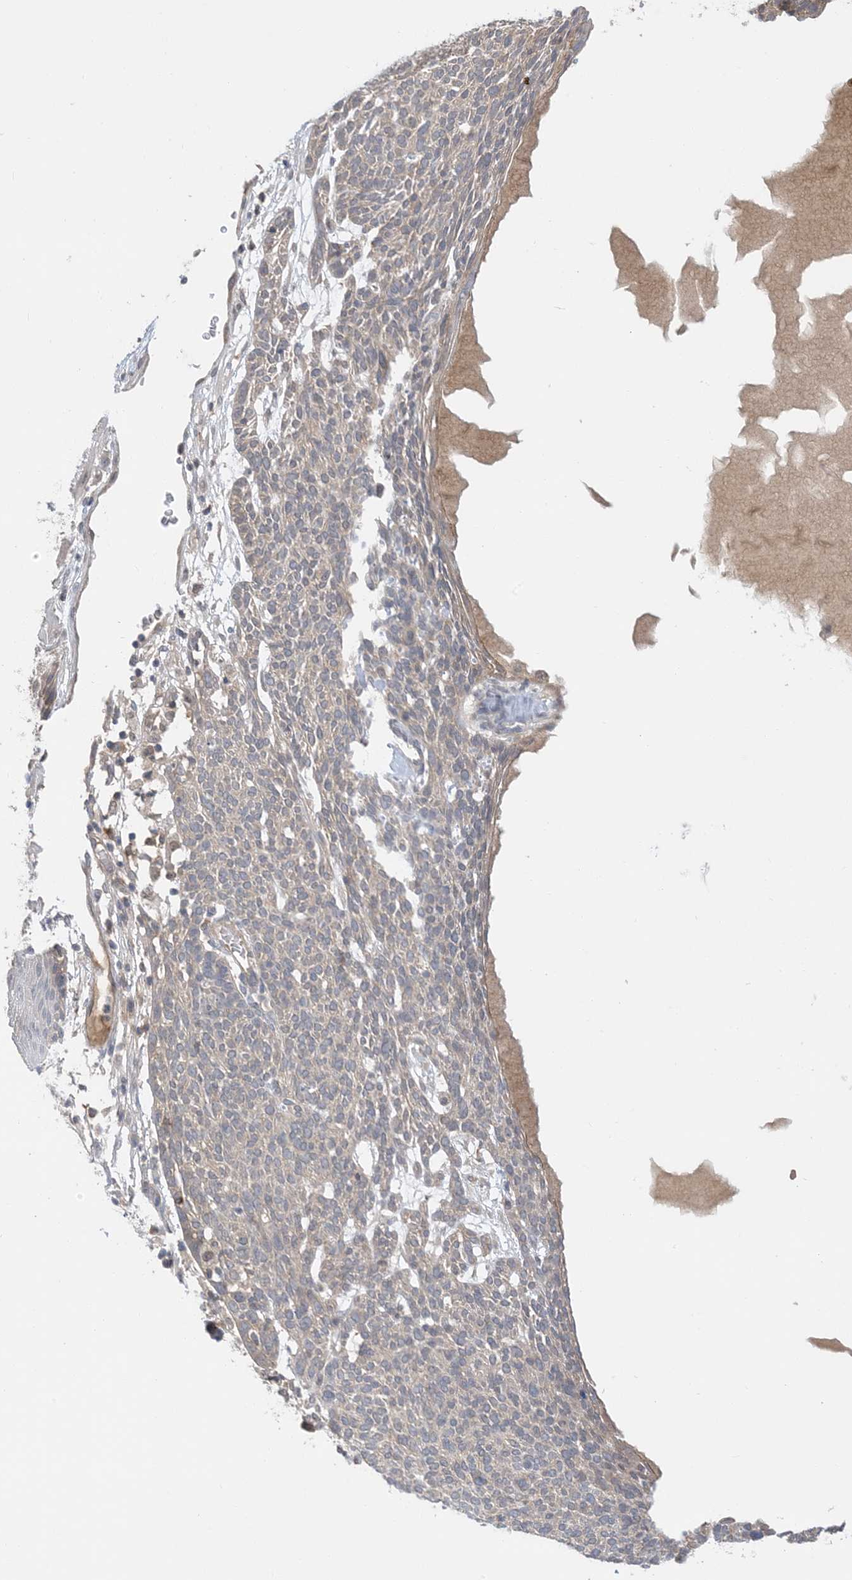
{"staining": {"intensity": "weak", "quantity": "<25%", "location": "cytoplasmic/membranous"}, "tissue": "skin cancer", "cell_type": "Tumor cells", "image_type": "cancer", "snomed": [{"axis": "morphology", "description": "Squamous cell carcinoma, NOS"}, {"axis": "topography", "description": "Skin"}], "caption": "Tumor cells are negative for brown protein staining in squamous cell carcinoma (skin). (Immunohistochemistry, brightfield microscopy, high magnification).", "gene": "WDR26", "patient": {"sex": "female", "age": 90}}